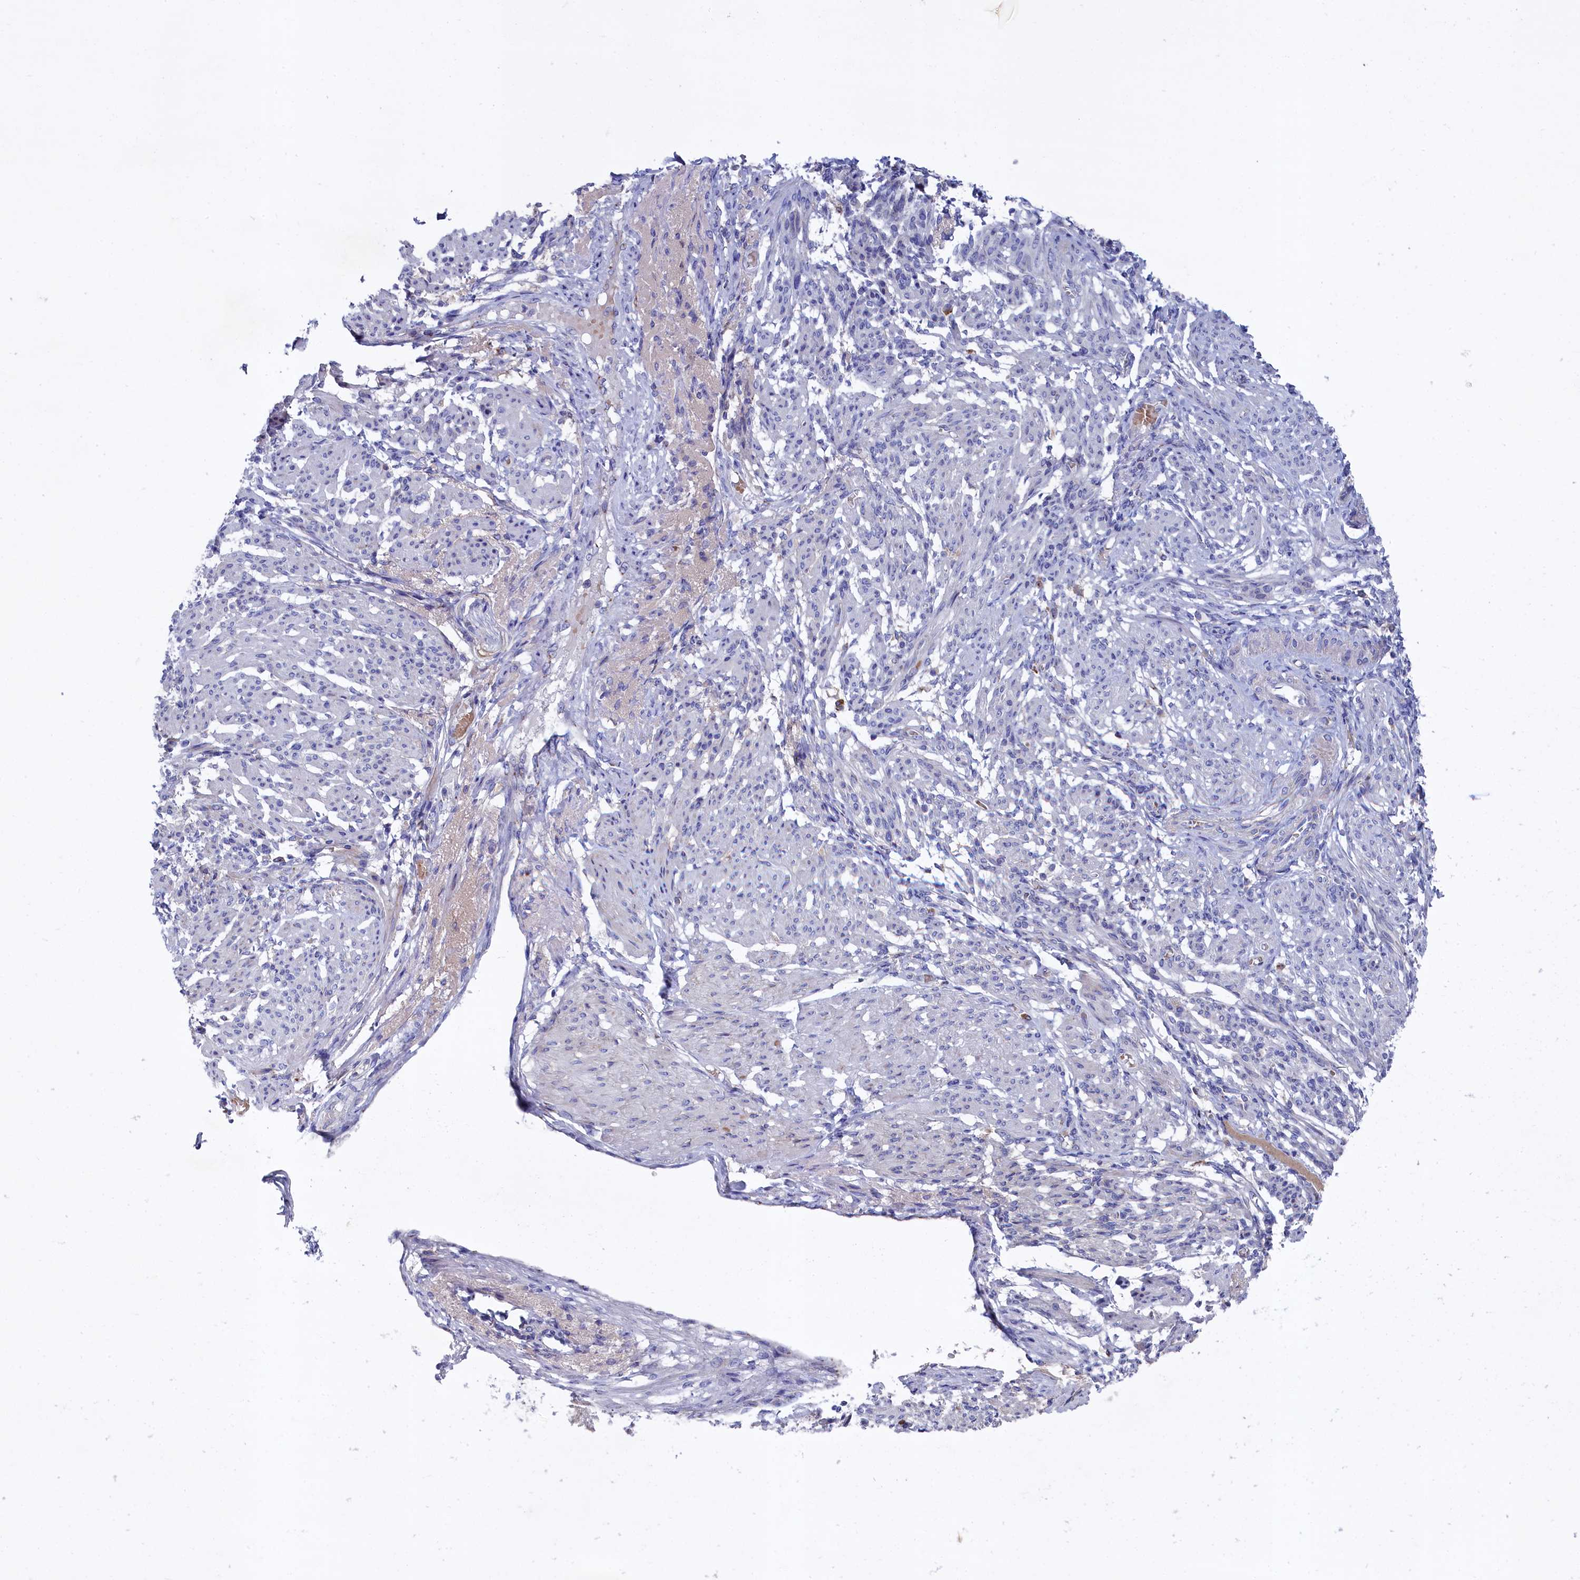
{"staining": {"intensity": "negative", "quantity": "none", "location": "none"}, "tissue": "smooth muscle", "cell_type": "Smooth muscle cells", "image_type": "normal", "snomed": [{"axis": "morphology", "description": "Normal tissue, NOS"}, {"axis": "topography", "description": "Smooth muscle"}], "caption": "This is an immunohistochemistry histopathology image of benign smooth muscle. There is no staining in smooth muscle cells.", "gene": "GPR108", "patient": {"sex": "female", "age": 39}}